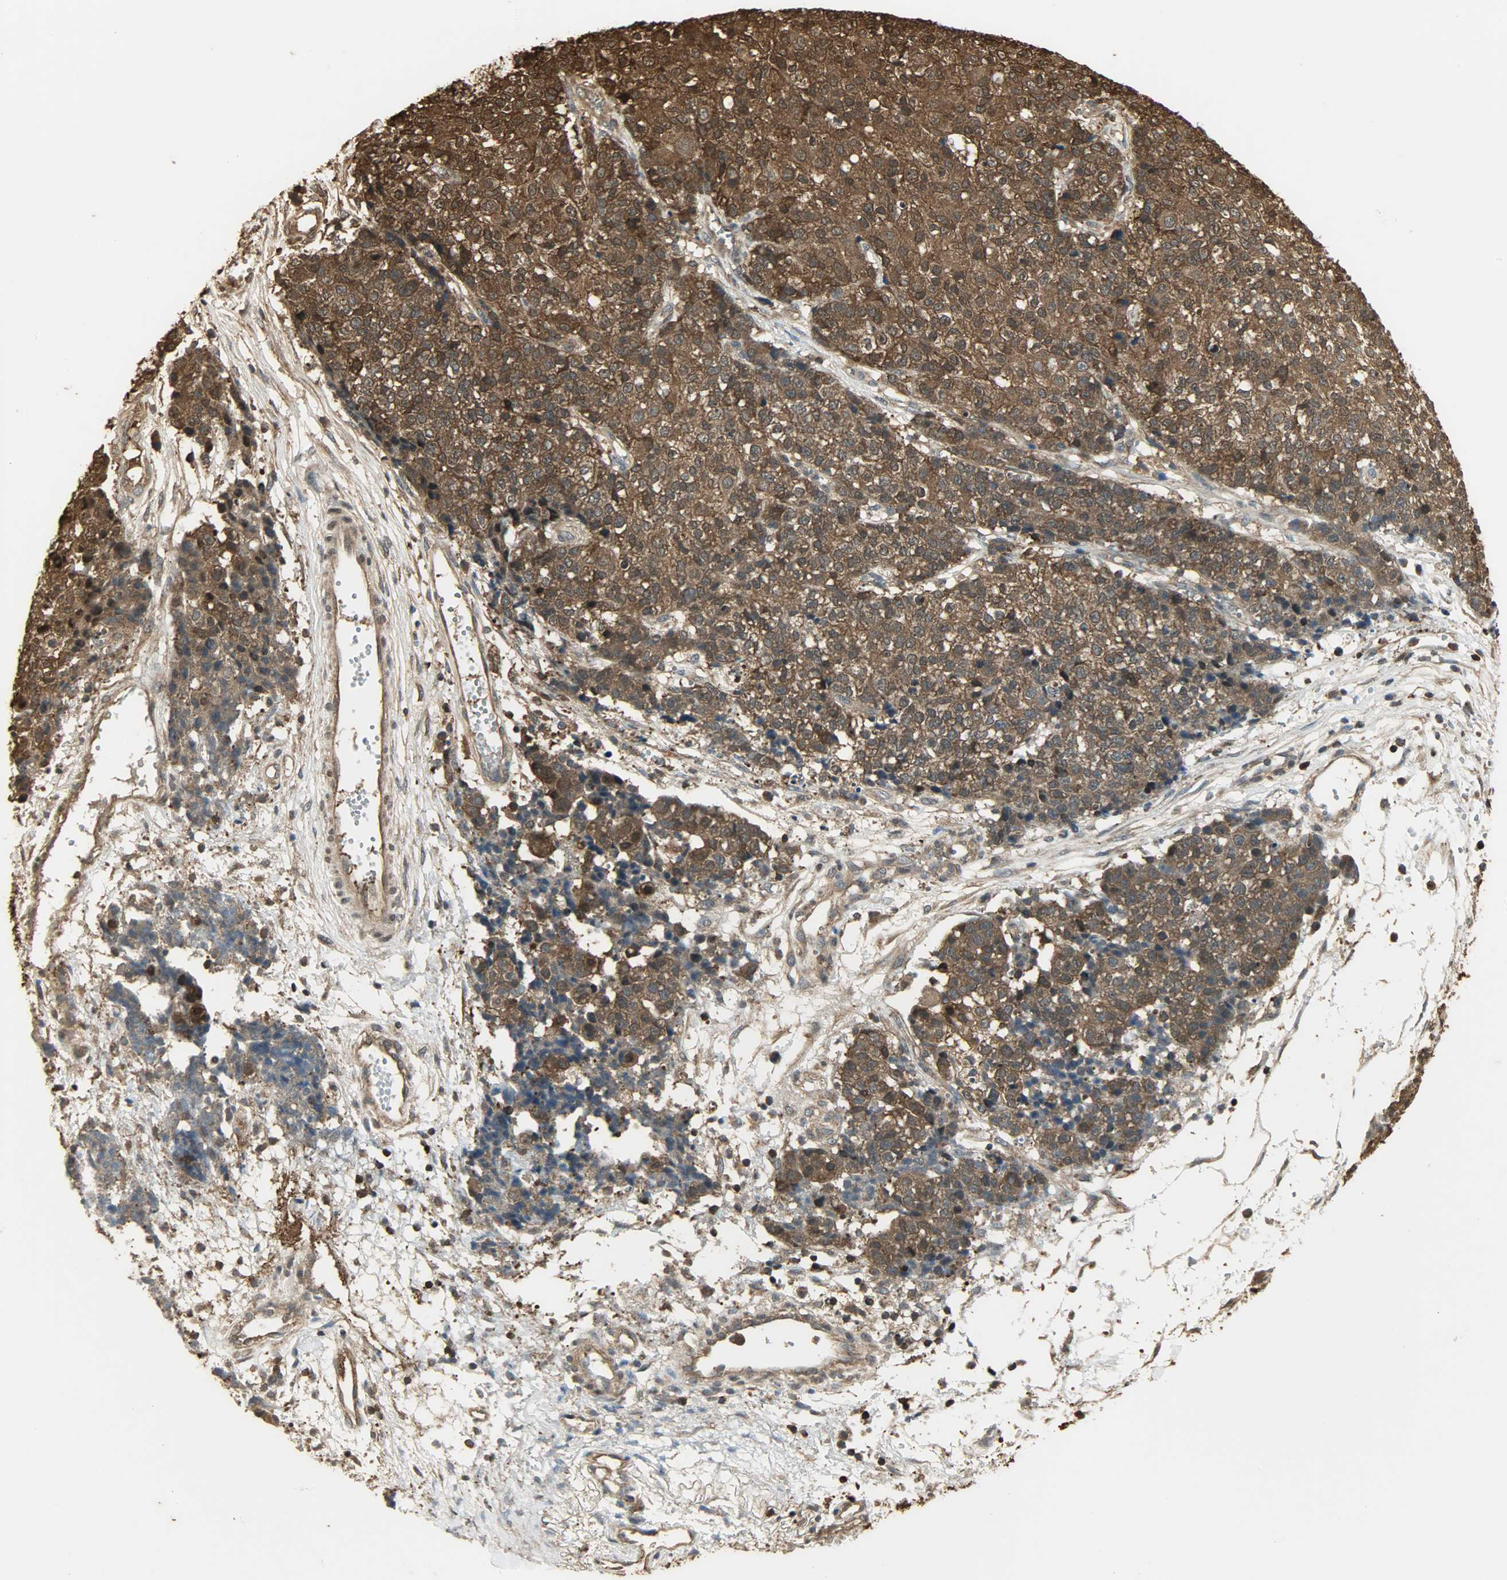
{"staining": {"intensity": "strong", "quantity": ">75%", "location": "cytoplasmic/membranous,nuclear"}, "tissue": "ovarian cancer", "cell_type": "Tumor cells", "image_type": "cancer", "snomed": [{"axis": "morphology", "description": "Carcinoma, endometroid"}, {"axis": "topography", "description": "Ovary"}], "caption": "The micrograph demonstrates staining of endometroid carcinoma (ovarian), revealing strong cytoplasmic/membranous and nuclear protein staining (brown color) within tumor cells. (IHC, brightfield microscopy, high magnification).", "gene": "YWHAZ", "patient": {"sex": "female", "age": 42}}